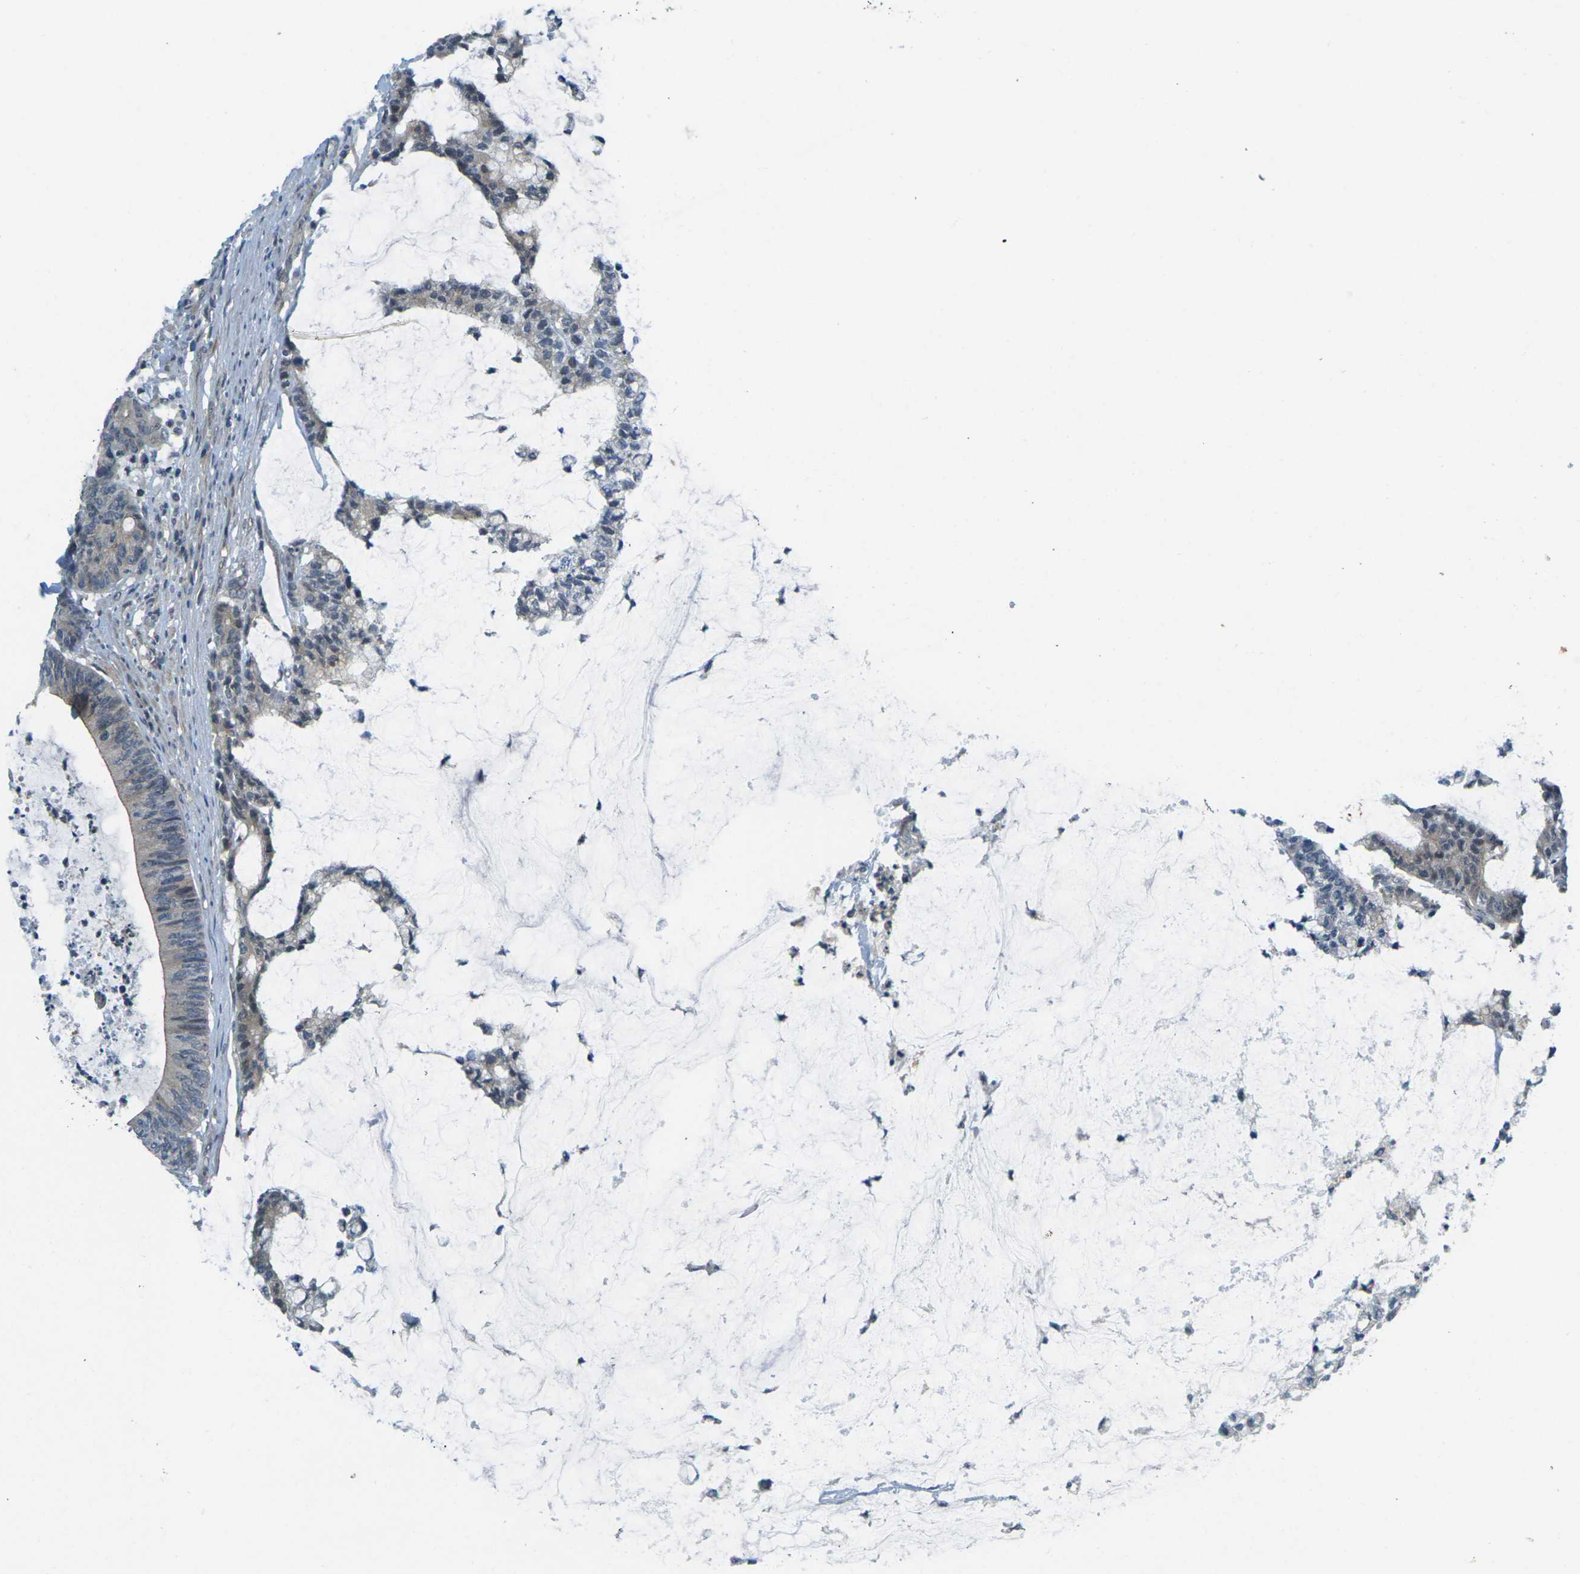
{"staining": {"intensity": "weak", "quantity": ">75%", "location": "cytoplasmic/membranous"}, "tissue": "colorectal cancer", "cell_type": "Tumor cells", "image_type": "cancer", "snomed": [{"axis": "morphology", "description": "Adenocarcinoma, NOS"}, {"axis": "topography", "description": "Colon"}], "caption": "A photomicrograph showing weak cytoplasmic/membranous staining in about >75% of tumor cells in adenocarcinoma (colorectal), as visualized by brown immunohistochemical staining.", "gene": "KCTD10", "patient": {"sex": "female", "age": 84}}